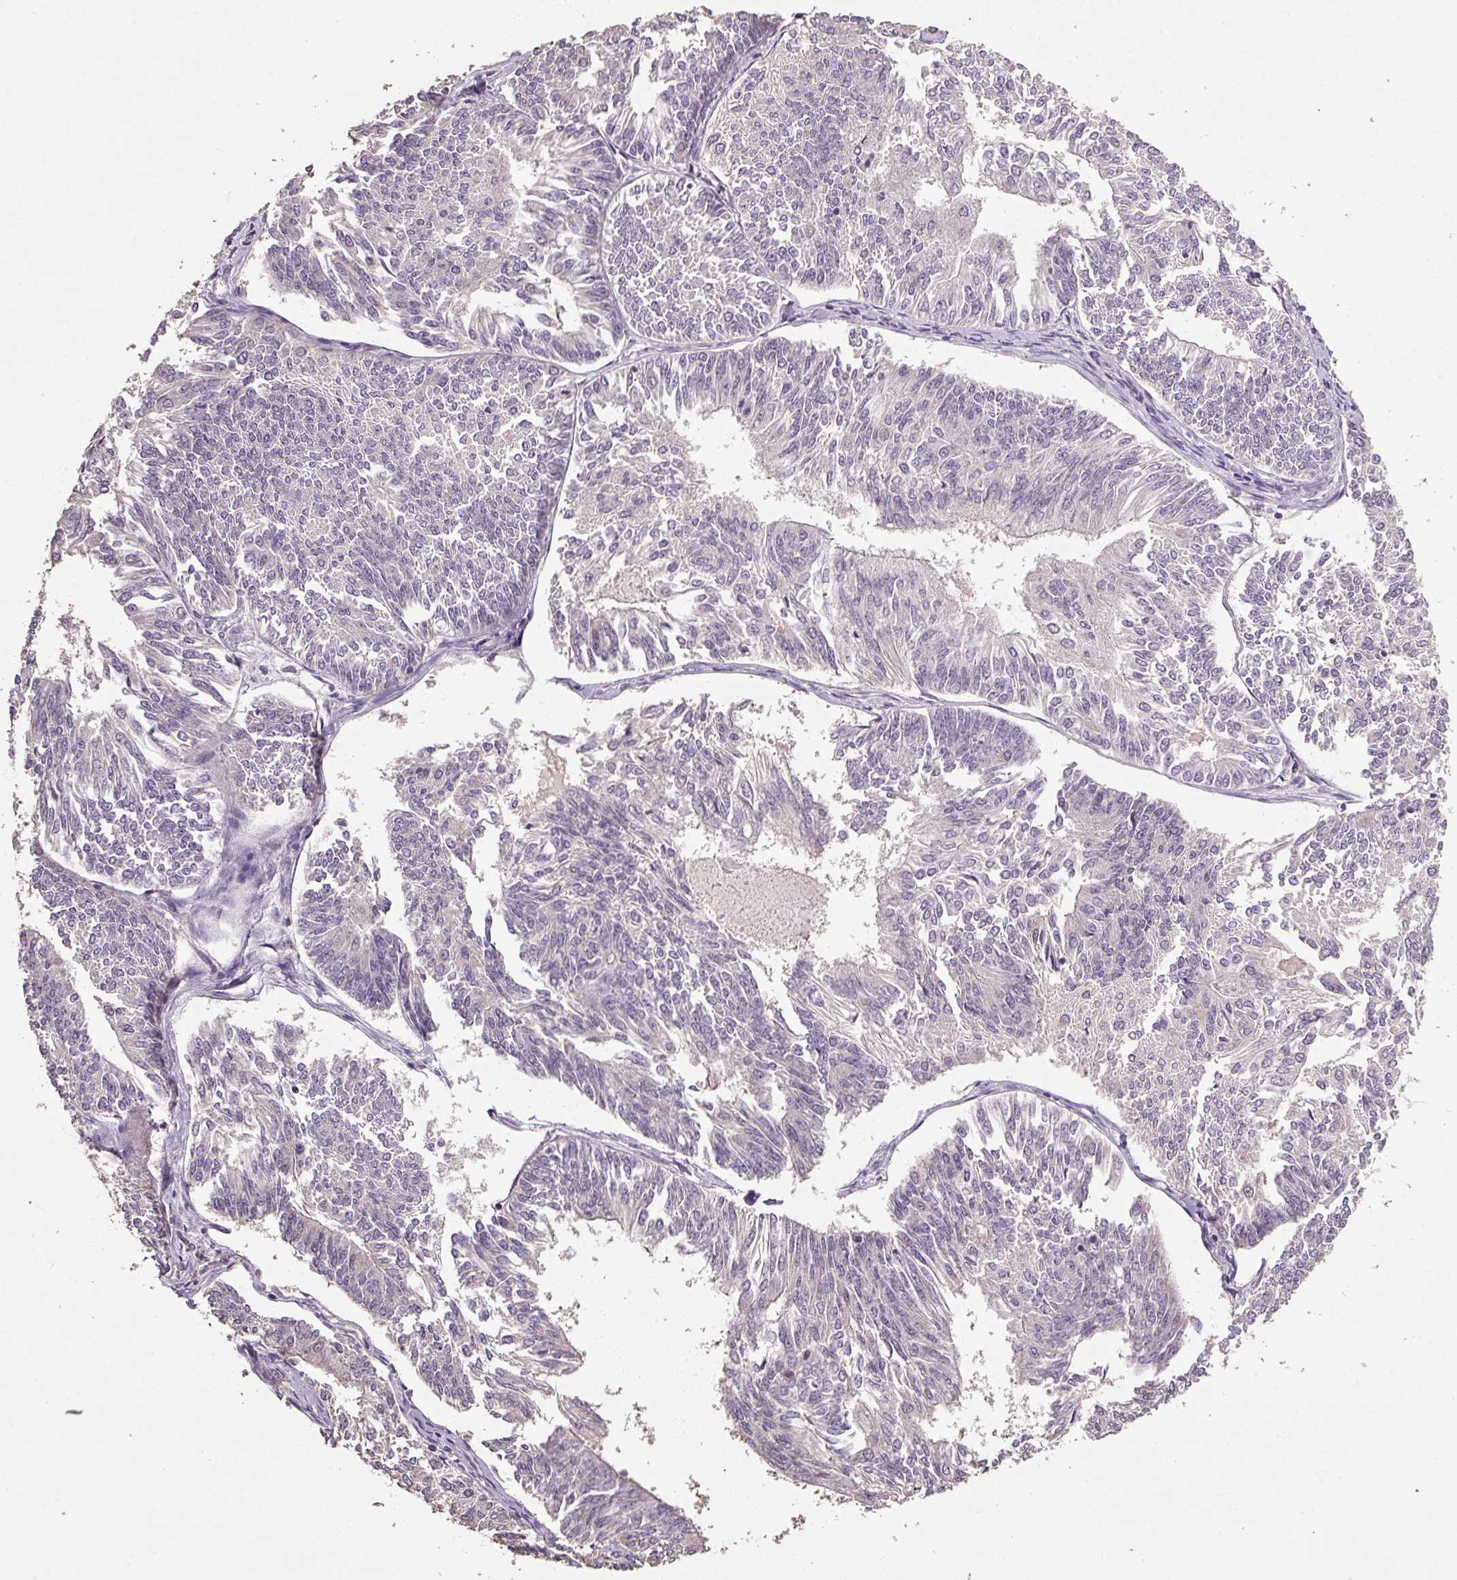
{"staining": {"intensity": "negative", "quantity": "none", "location": "none"}, "tissue": "endometrial cancer", "cell_type": "Tumor cells", "image_type": "cancer", "snomed": [{"axis": "morphology", "description": "Adenocarcinoma, NOS"}, {"axis": "topography", "description": "Endometrium"}], "caption": "Immunohistochemistry micrograph of neoplastic tissue: human endometrial adenocarcinoma stained with DAB (3,3'-diaminobenzidine) exhibits no significant protein positivity in tumor cells.", "gene": "CFAP65", "patient": {"sex": "female", "age": 58}}